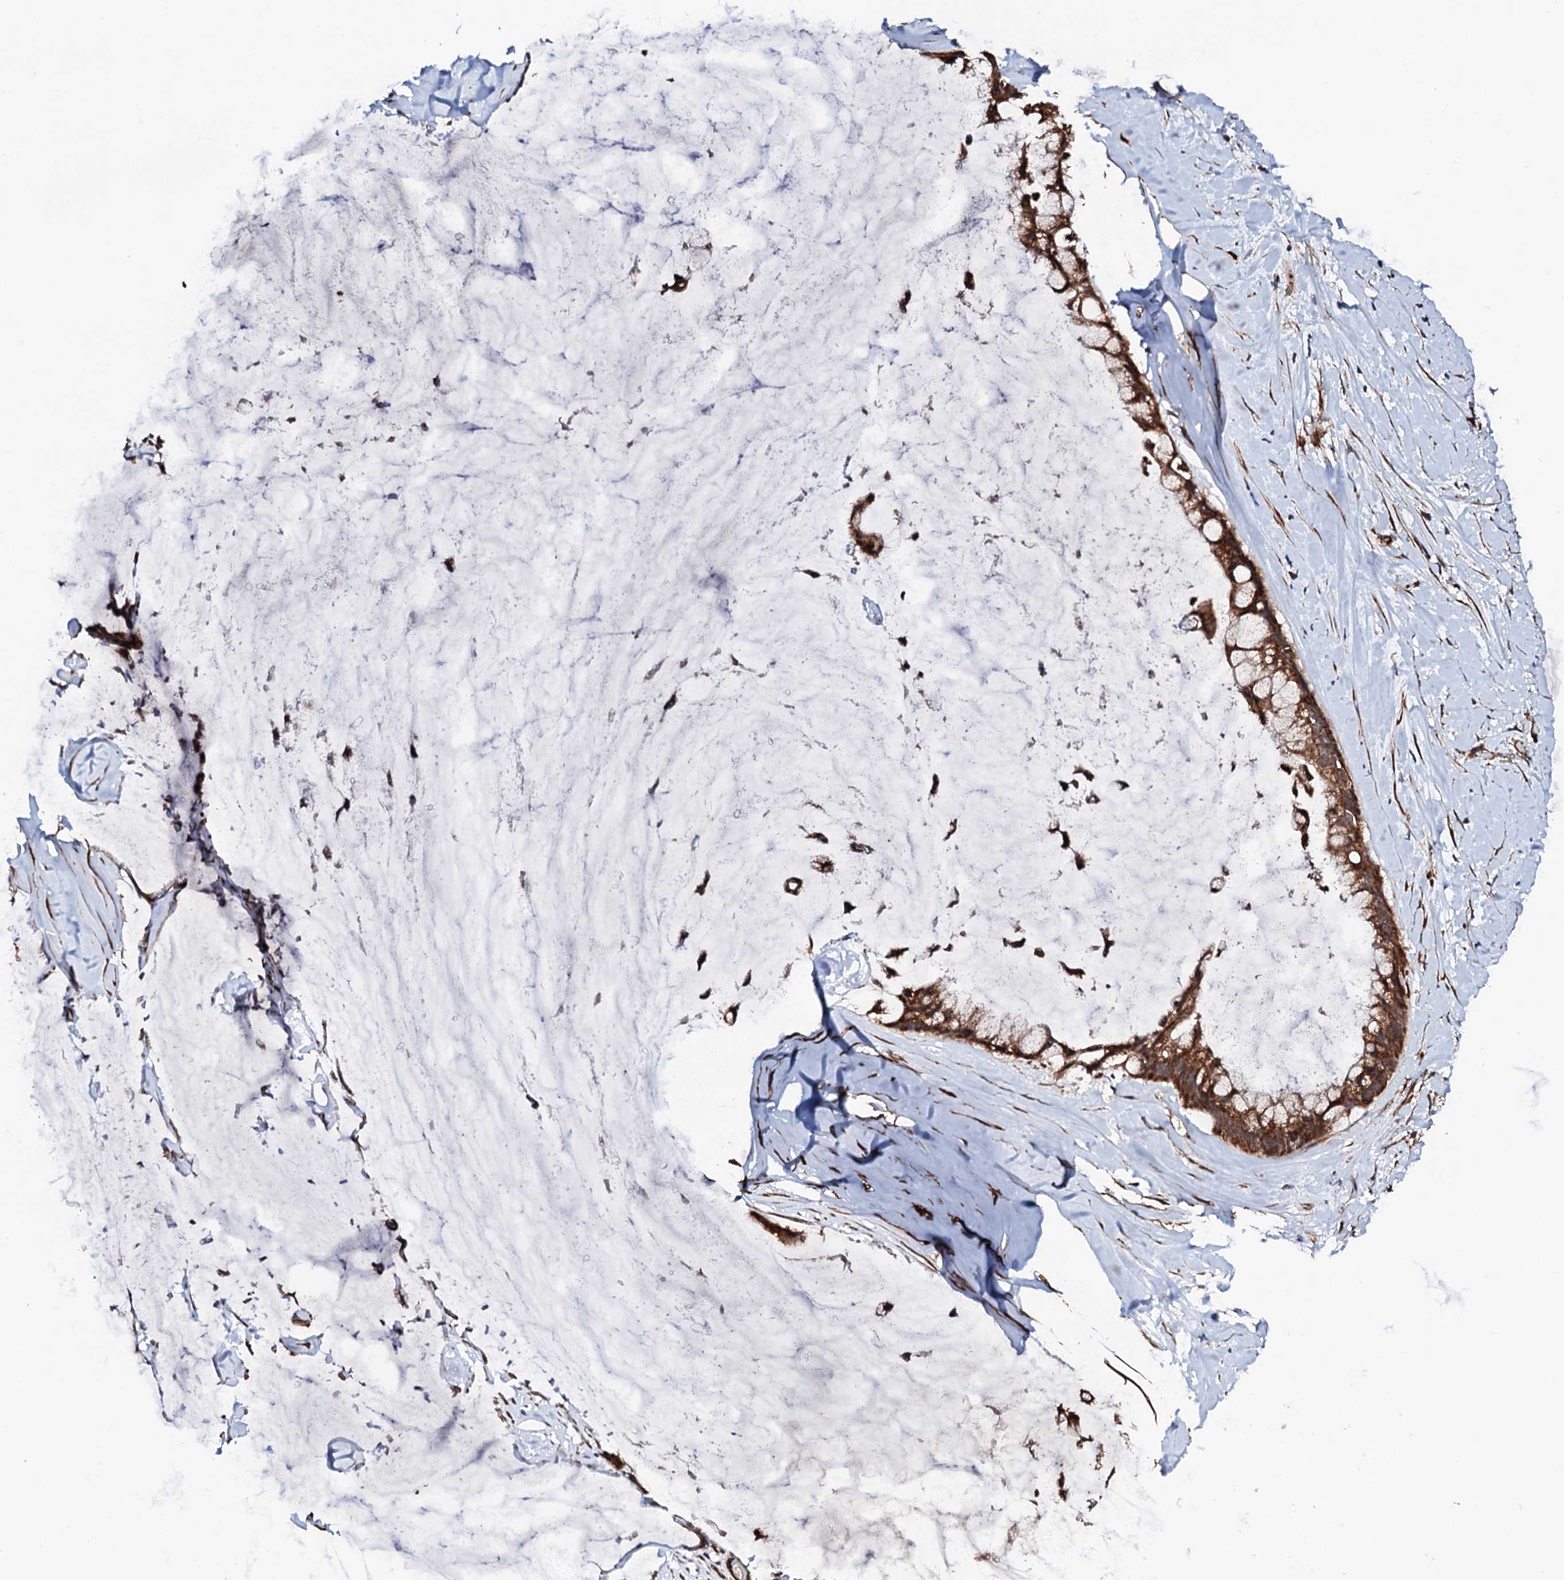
{"staining": {"intensity": "strong", "quantity": ">75%", "location": "cytoplasmic/membranous"}, "tissue": "ovarian cancer", "cell_type": "Tumor cells", "image_type": "cancer", "snomed": [{"axis": "morphology", "description": "Cystadenocarcinoma, mucinous, NOS"}, {"axis": "topography", "description": "Ovary"}], "caption": "The photomicrograph exhibits staining of mucinous cystadenocarcinoma (ovarian), revealing strong cytoplasmic/membranous protein expression (brown color) within tumor cells.", "gene": "MTIF3", "patient": {"sex": "female", "age": 39}}